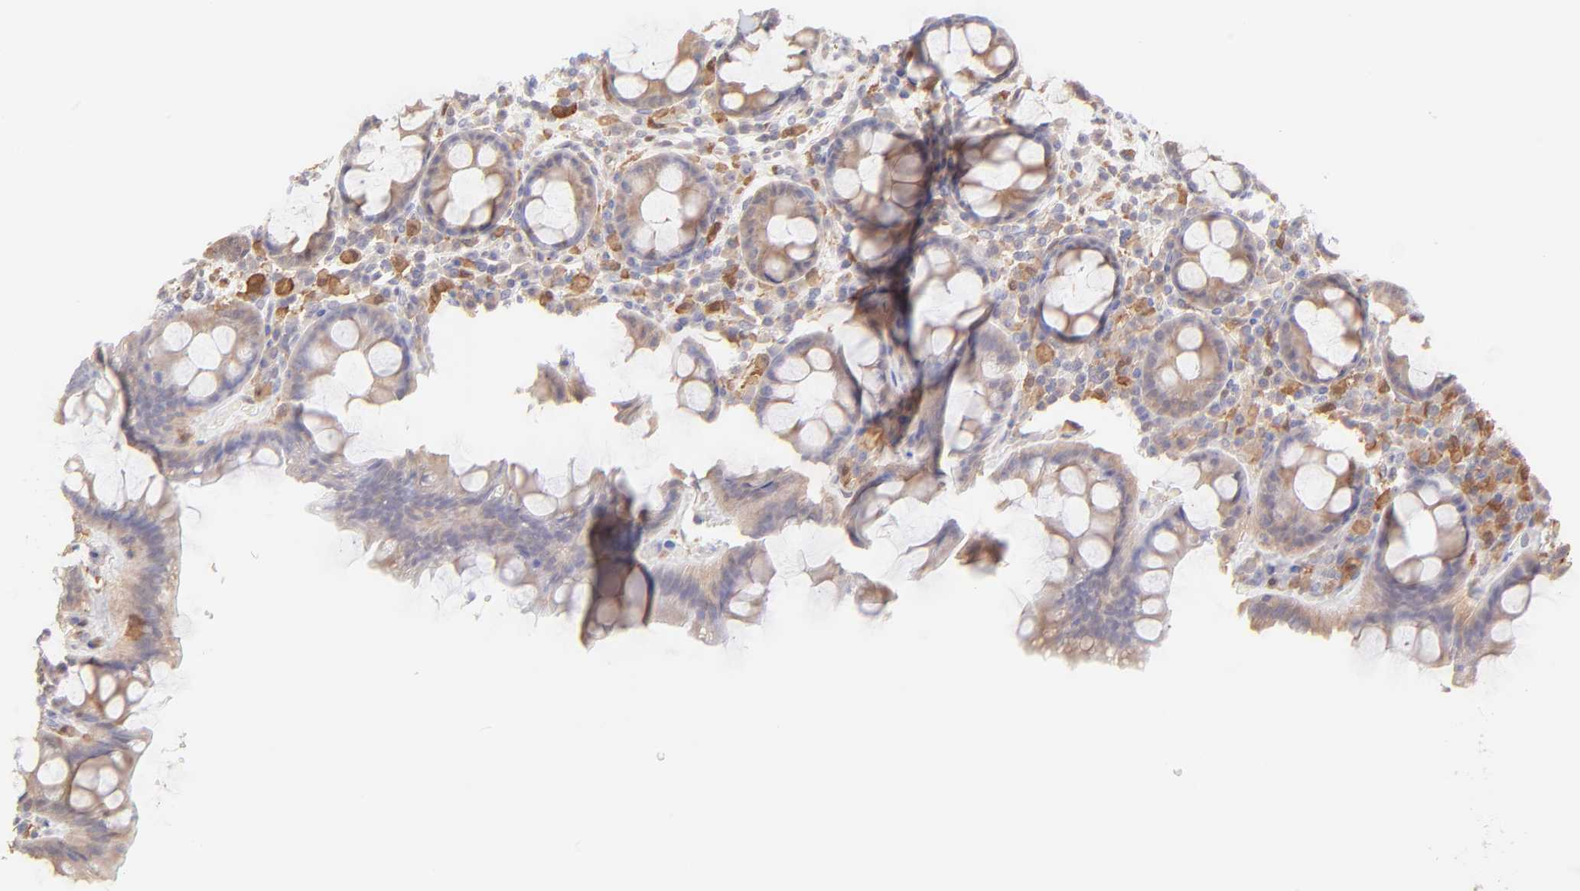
{"staining": {"intensity": "weak", "quantity": ">75%", "location": "cytoplasmic/membranous"}, "tissue": "rectum", "cell_type": "Glandular cells", "image_type": "normal", "snomed": [{"axis": "morphology", "description": "Normal tissue, NOS"}, {"axis": "topography", "description": "Rectum"}], "caption": "A brown stain highlights weak cytoplasmic/membranous positivity of a protein in glandular cells of normal human rectum.", "gene": "HYAL1", "patient": {"sex": "male", "age": 92}}